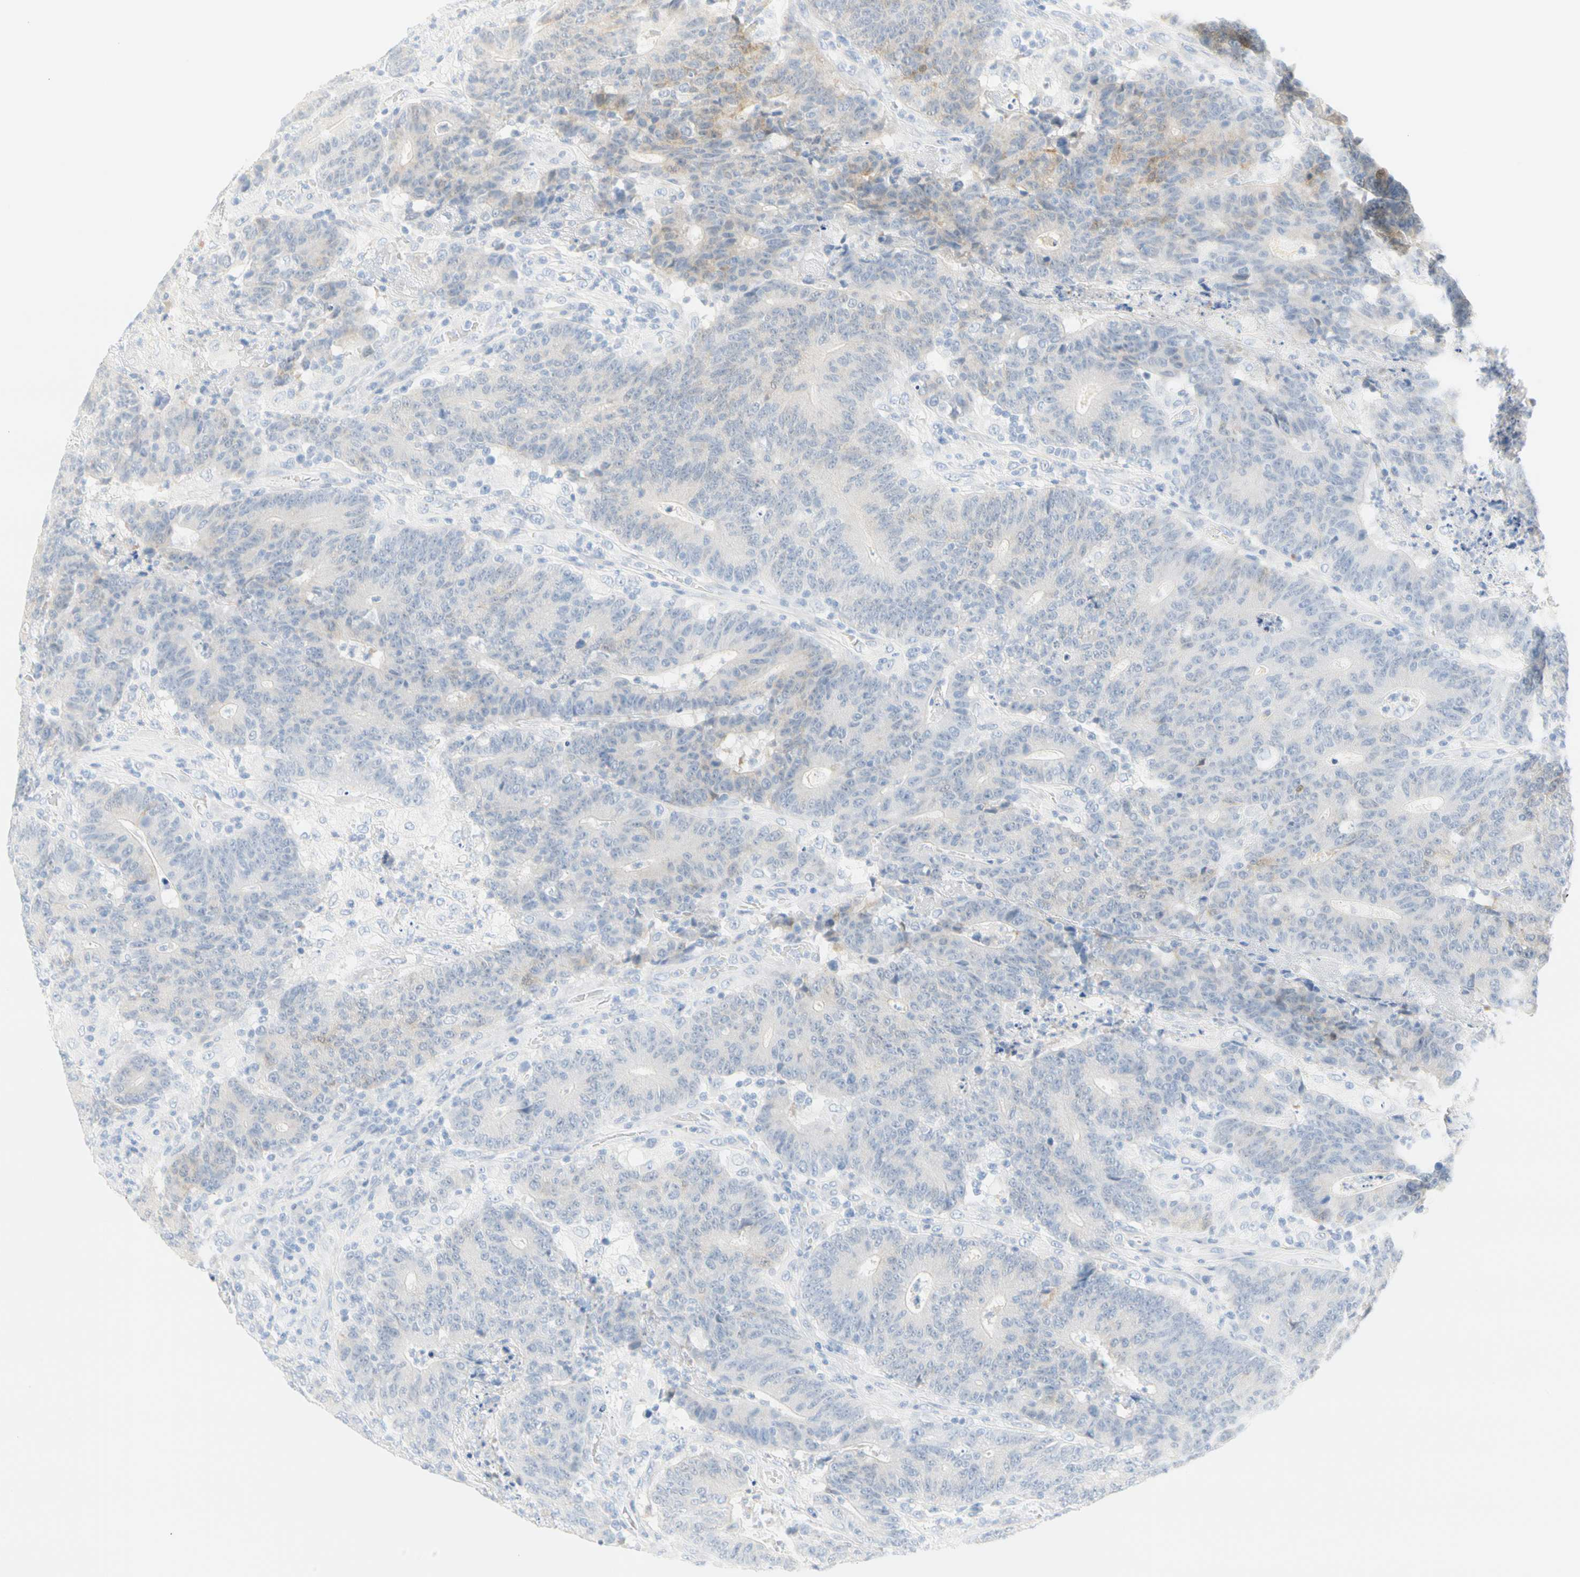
{"staining": {"intensity": "negative", "quantity": "none", "location": "none"}, "tissue": "colorectal cancer", "cell_type": "Tumor cells", "image_type": "cancer", "snomed": [{"axis": "morphology", "description": "Normal tissue, NOS"}, {"axis": "morphology", "description": "Adenocarcinoma, NOS"}, {"axis": "topography", "description": "Colon"}], "caption": "An image of human colorectal cancer (adenocarcinoma) is negative for staining in tumor cells. (Stains: DAB (3,3'-diaminobenzidine) immunohistochemistry with hematoxylin counter stain, Microscopy: brightfield microscopy at high magnification).", "gene": "SELENBP1", "patient": {"sex": "female", "age": 75}}